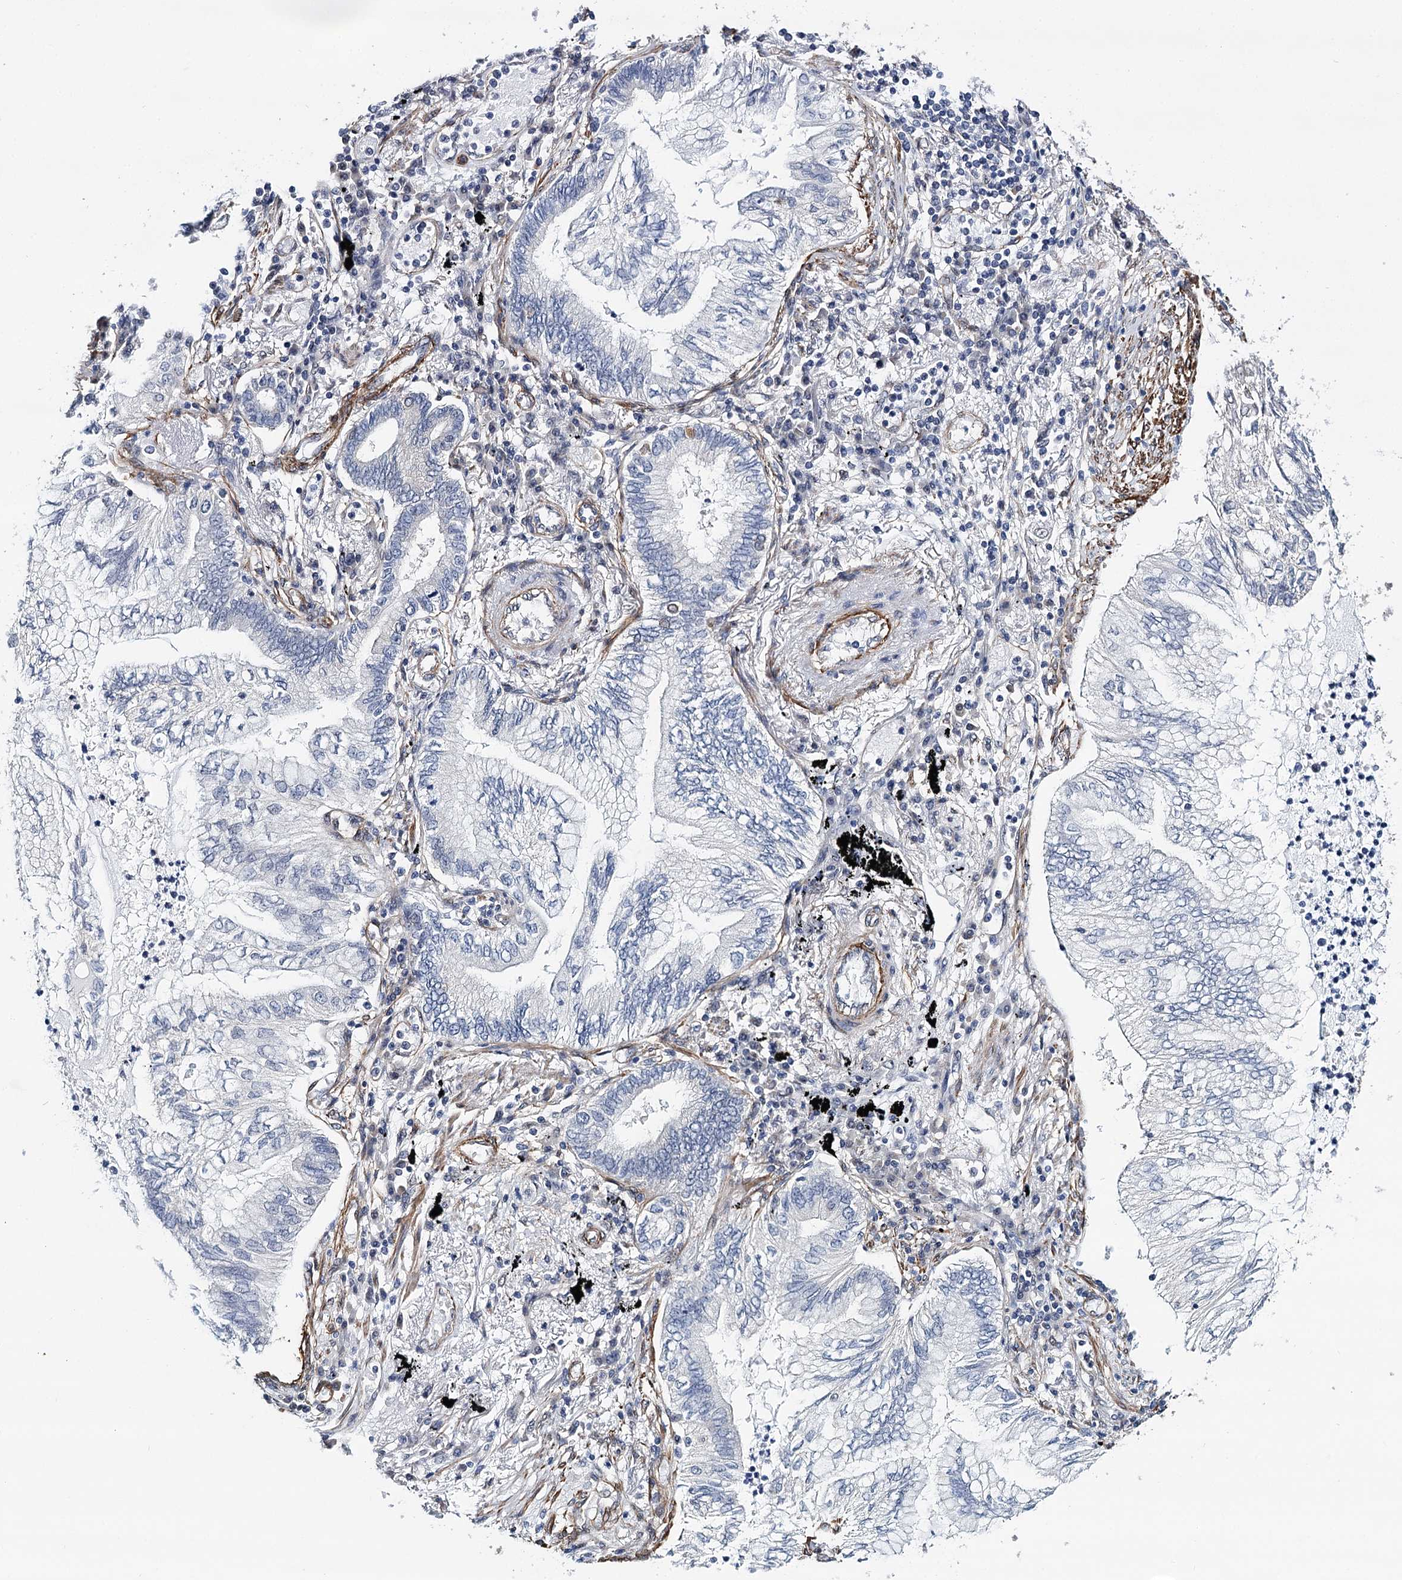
{"staining": {"intensity": "negative", "quantity": "none", "location": "none"}, "tissue": "lung cancer", "cell_type": "Tumor cells", "image_type": "cancer", "snomed": [{"axis": "morphology", "description": "Normal tissue, NOS"}, {"axis": "morphology", "description": "Adenocarcinoma, NOS"}, {"axis": "topography", "description": "Bronchus"}, {"axis": "topography", "description": "Lung"}], "caption": "Lung adenocarcinoma stained for a protein using immunohistochemistry (IHC) reveals no positivity tumor cells.", "gene": "PPP2R5B", "patient": {"sex": "female", "age": 70}}